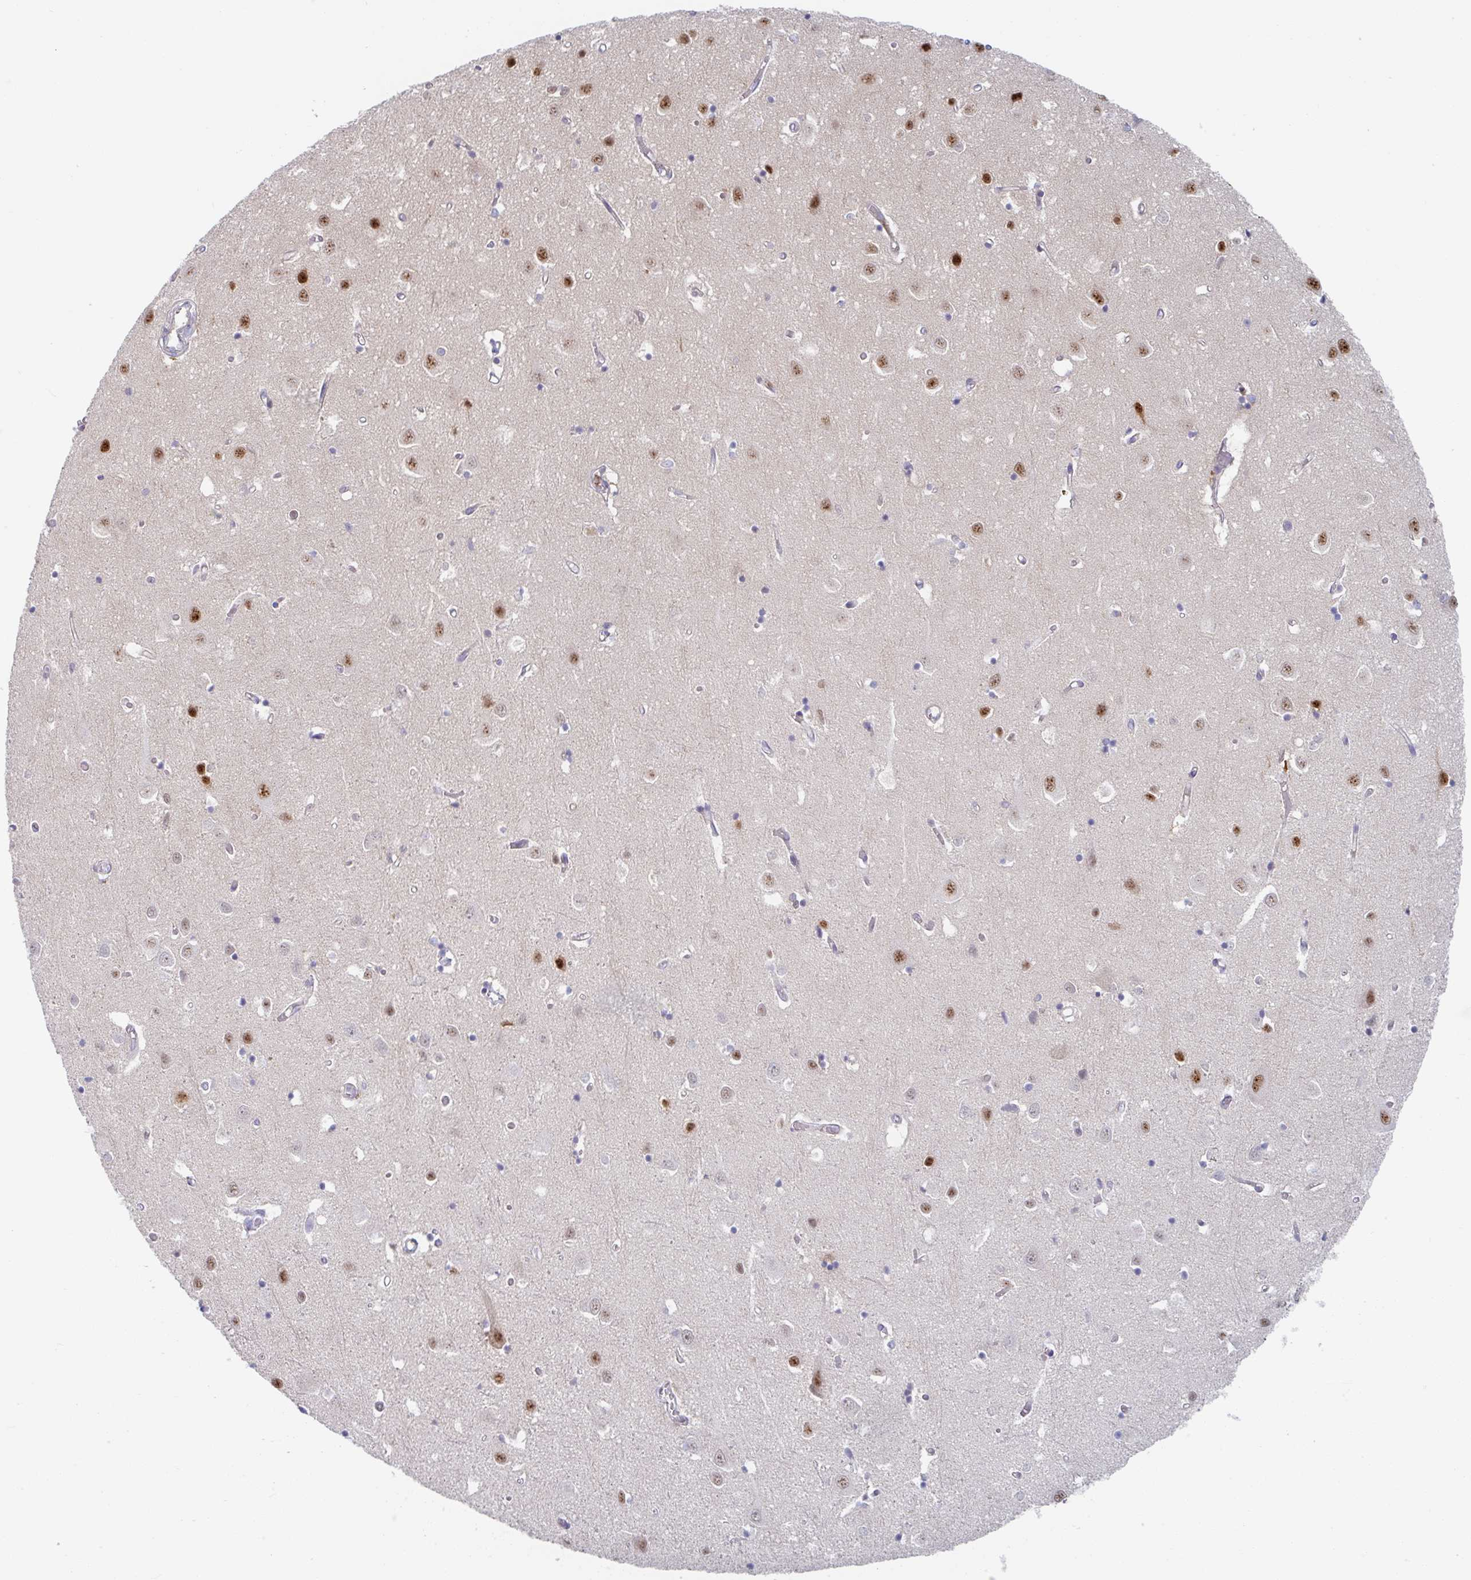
{"staining": {"intensity": "negative", "quantity": "none", "location": "none"}, "tissue": "cerebral cortex", "cell_type": "Endothelial cells", "image_type": "normal", "snomed": [{"axis": "morphology", "description": "Normal tissue, NOS"}, {"axis": "topography", "description": "Cerebral cortex"}], "caption": "The micrograph shows no staining of endothelial cells in normal cerebral cortex. The staining was performed using DAB to visualize the protein expression in brown, while the nuclei were stained in blue with hematoxylin (Magnification: 20x).", "gene": "AMPD2", "patient": {"sex": "male", "age": 70}}